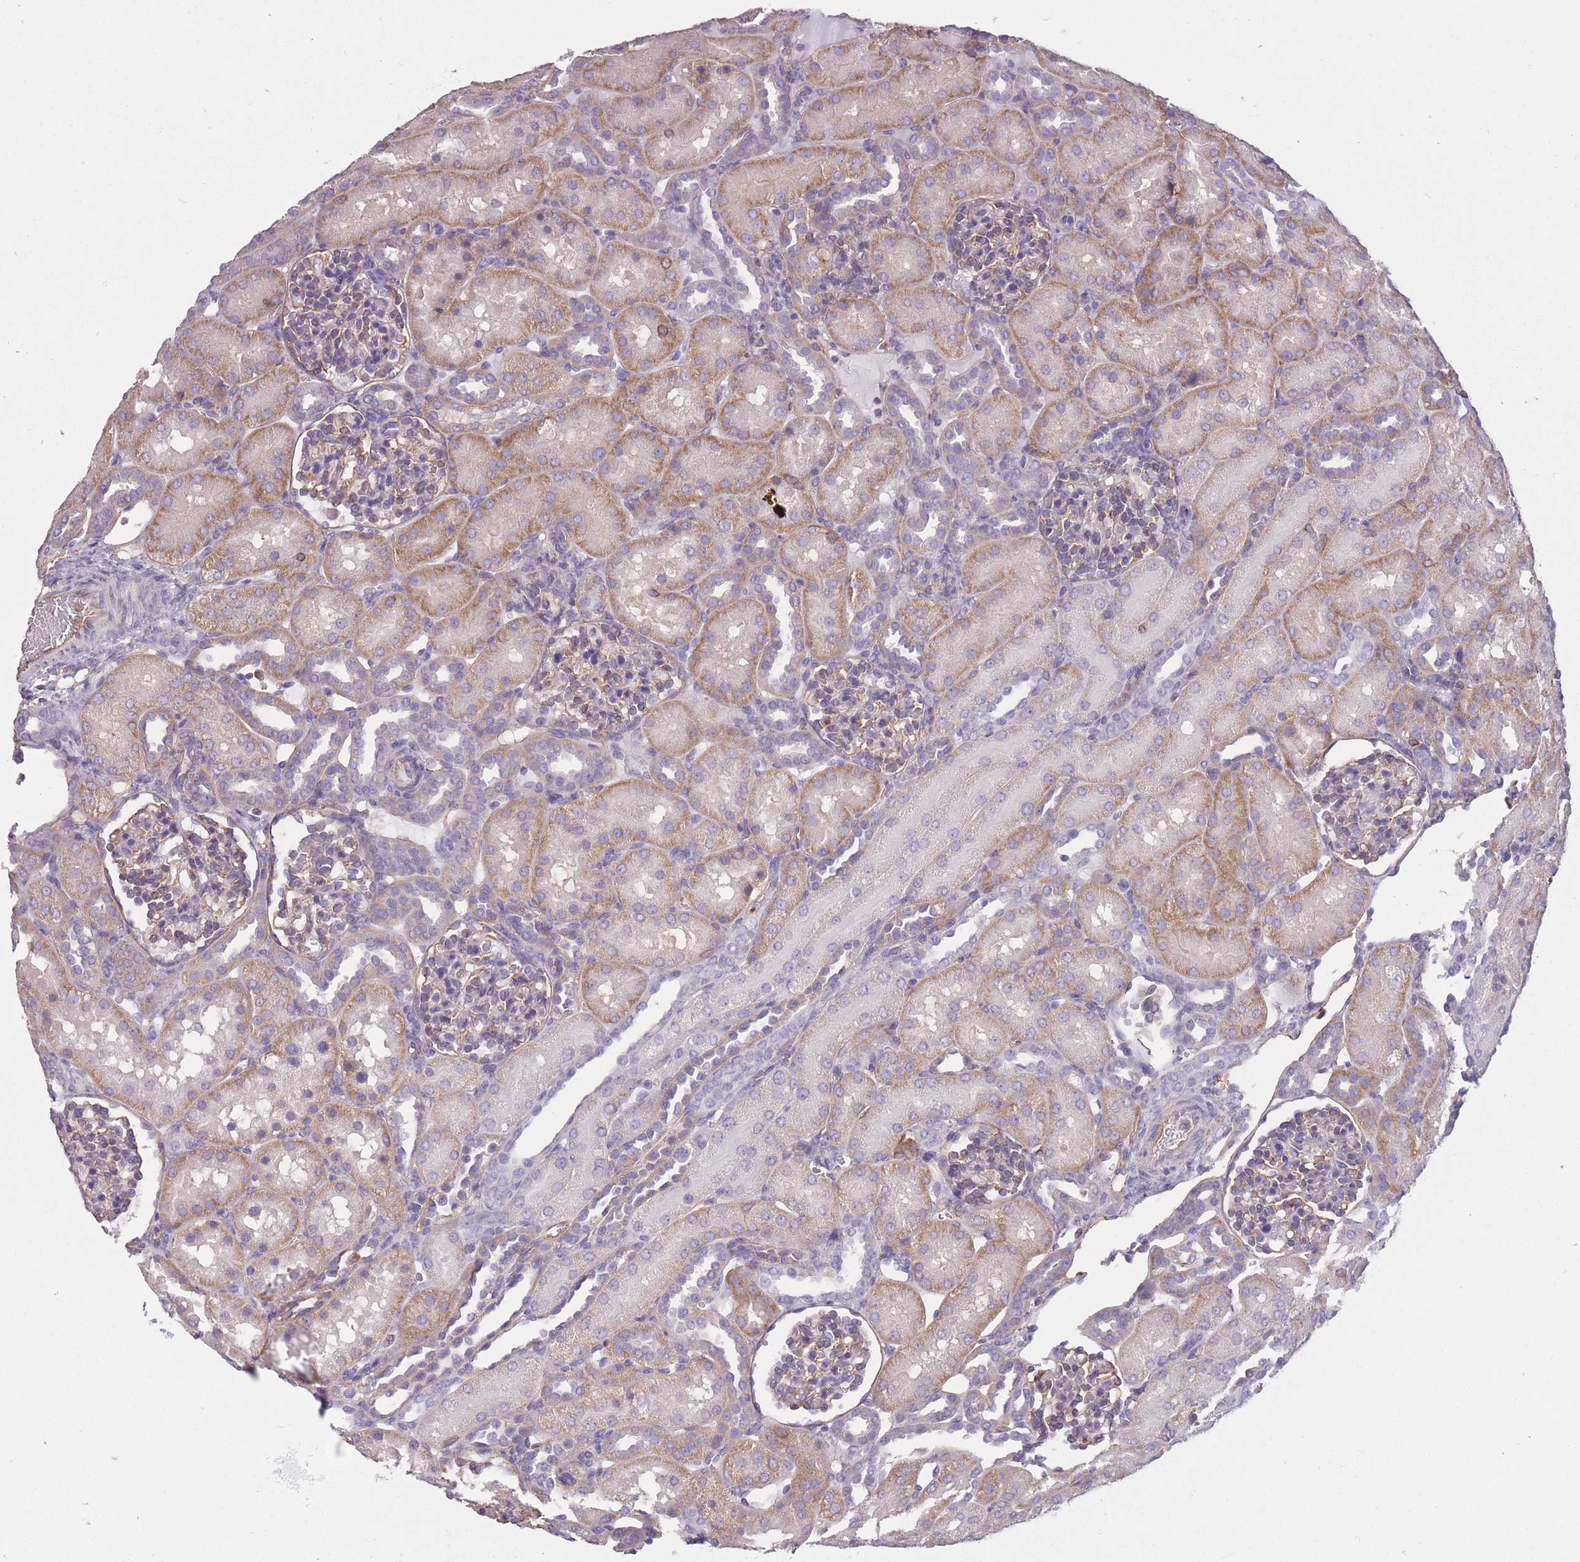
{"staining": {"intensity": "moderate", "quantity": "<25%", "location": "cytoplasmic/membranous"}, "tissue": "kidney", "cell_type": "Cells in glomeruli", "image_type": "normal", "snomed": [{"axis": "morphology", "description": "Normal tissue, NOS"}, {"axis": "topography", "description": "Kidney"}], "caption": "Immunohistochemistry (IHC) photomicrograph of unremarkable kidney: human kidney stained using immunohistochemistry displays low levels of moderate protein expression localized specifically in the cytoplasmic/membranous of cells in glomeruli, appearing as a cytoplasmic/membranous brown color.", "gene": "ADD1", "patient": {"sex": "male", "age": 1}}